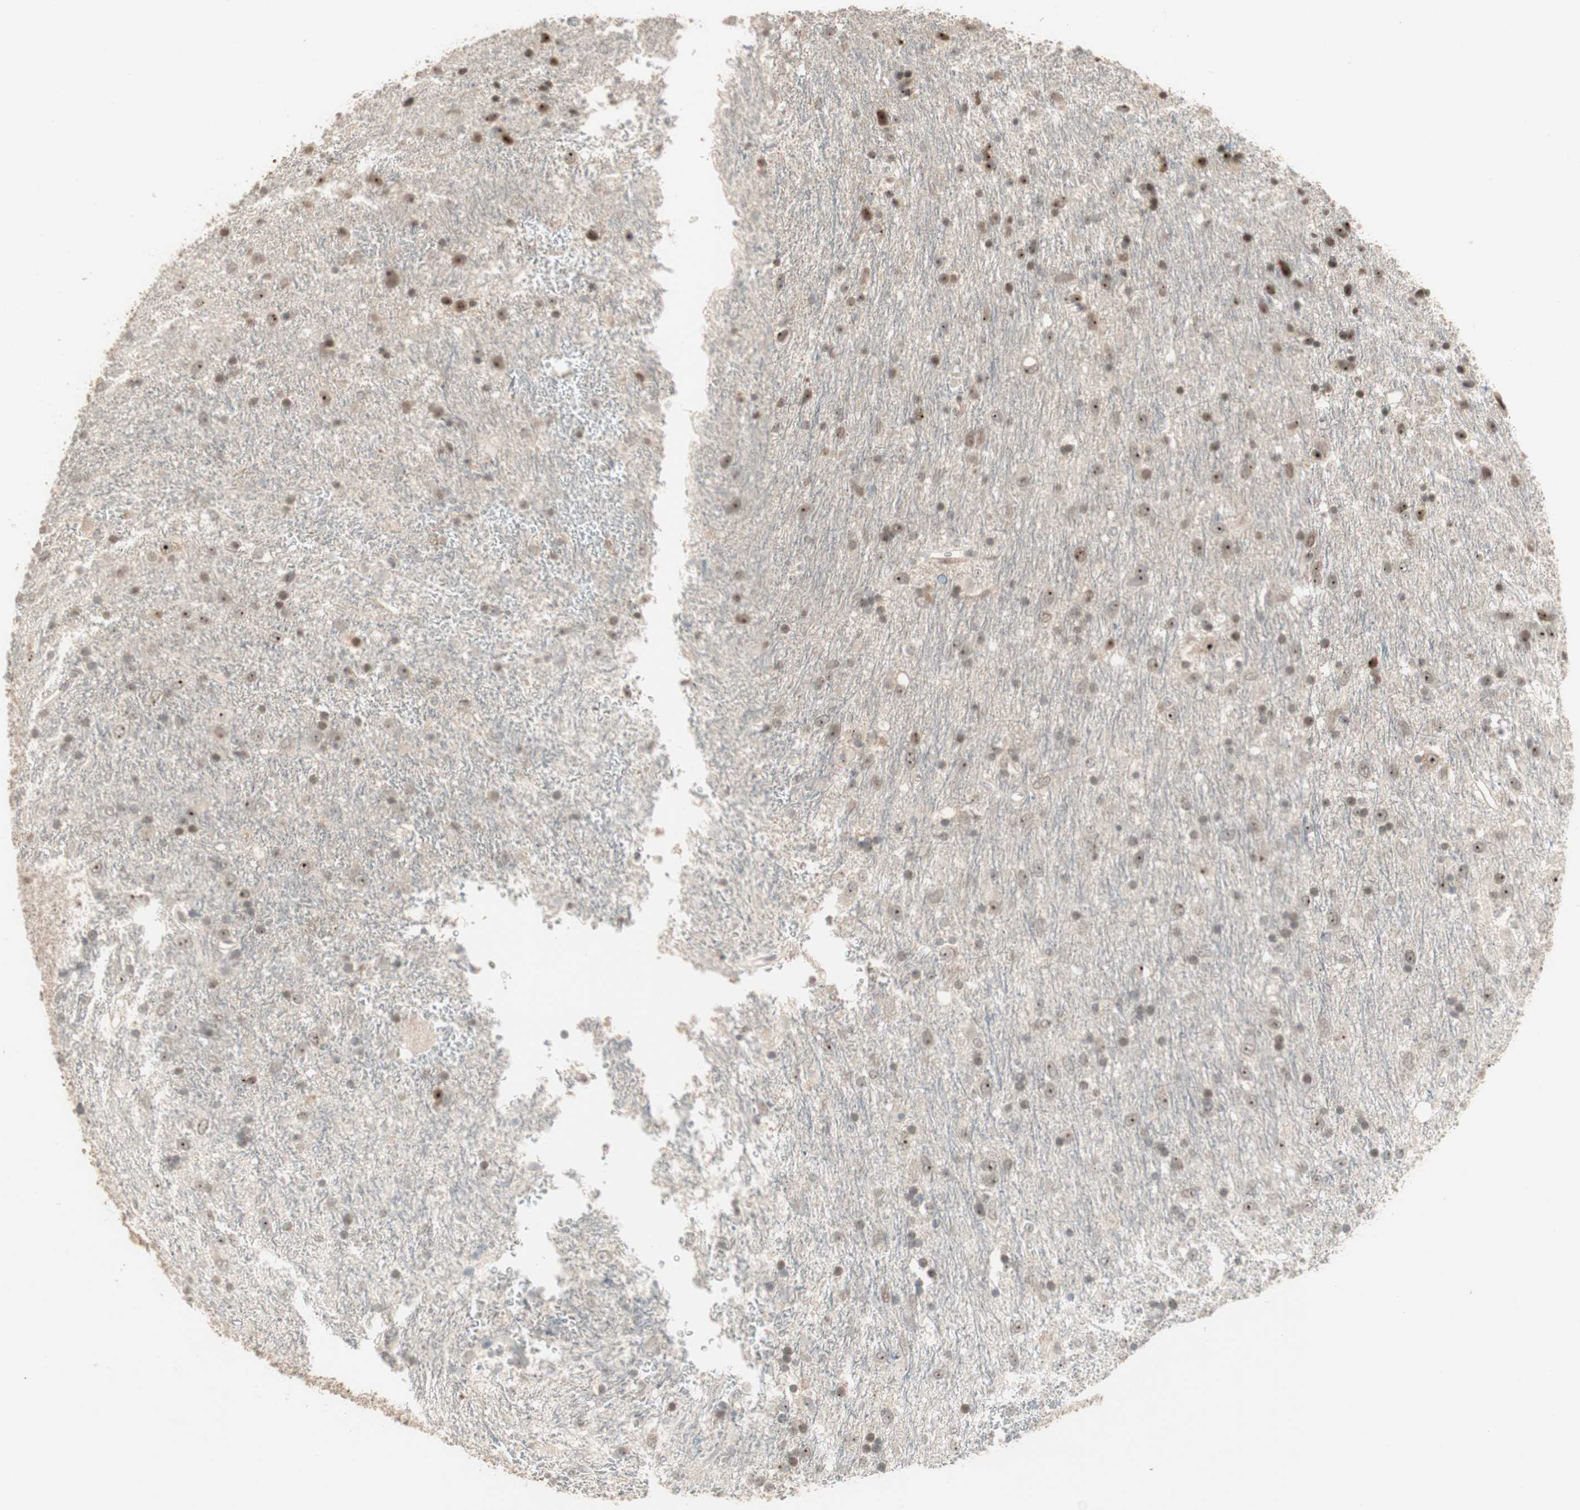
{"staining": {"intensity": "moderate", "quantity": ">75%", "location": "nuclear"}, "tissue": "glioma", "cell_type": "Tumor cells", "image_type": "cancer", "snomed": [{"axis": "morphology", "description": "Glioma, malignant, Low grade"}, {"axis": "topography", "description": "Brain"}], "caption": "Malignant glioma (low-grade) stained with a brown dye exhibits moderate nuclear positive positivity in about >75% of tumor cells.", "gene": "ETV4", "patient": {"sex": "male", "age": 77}}